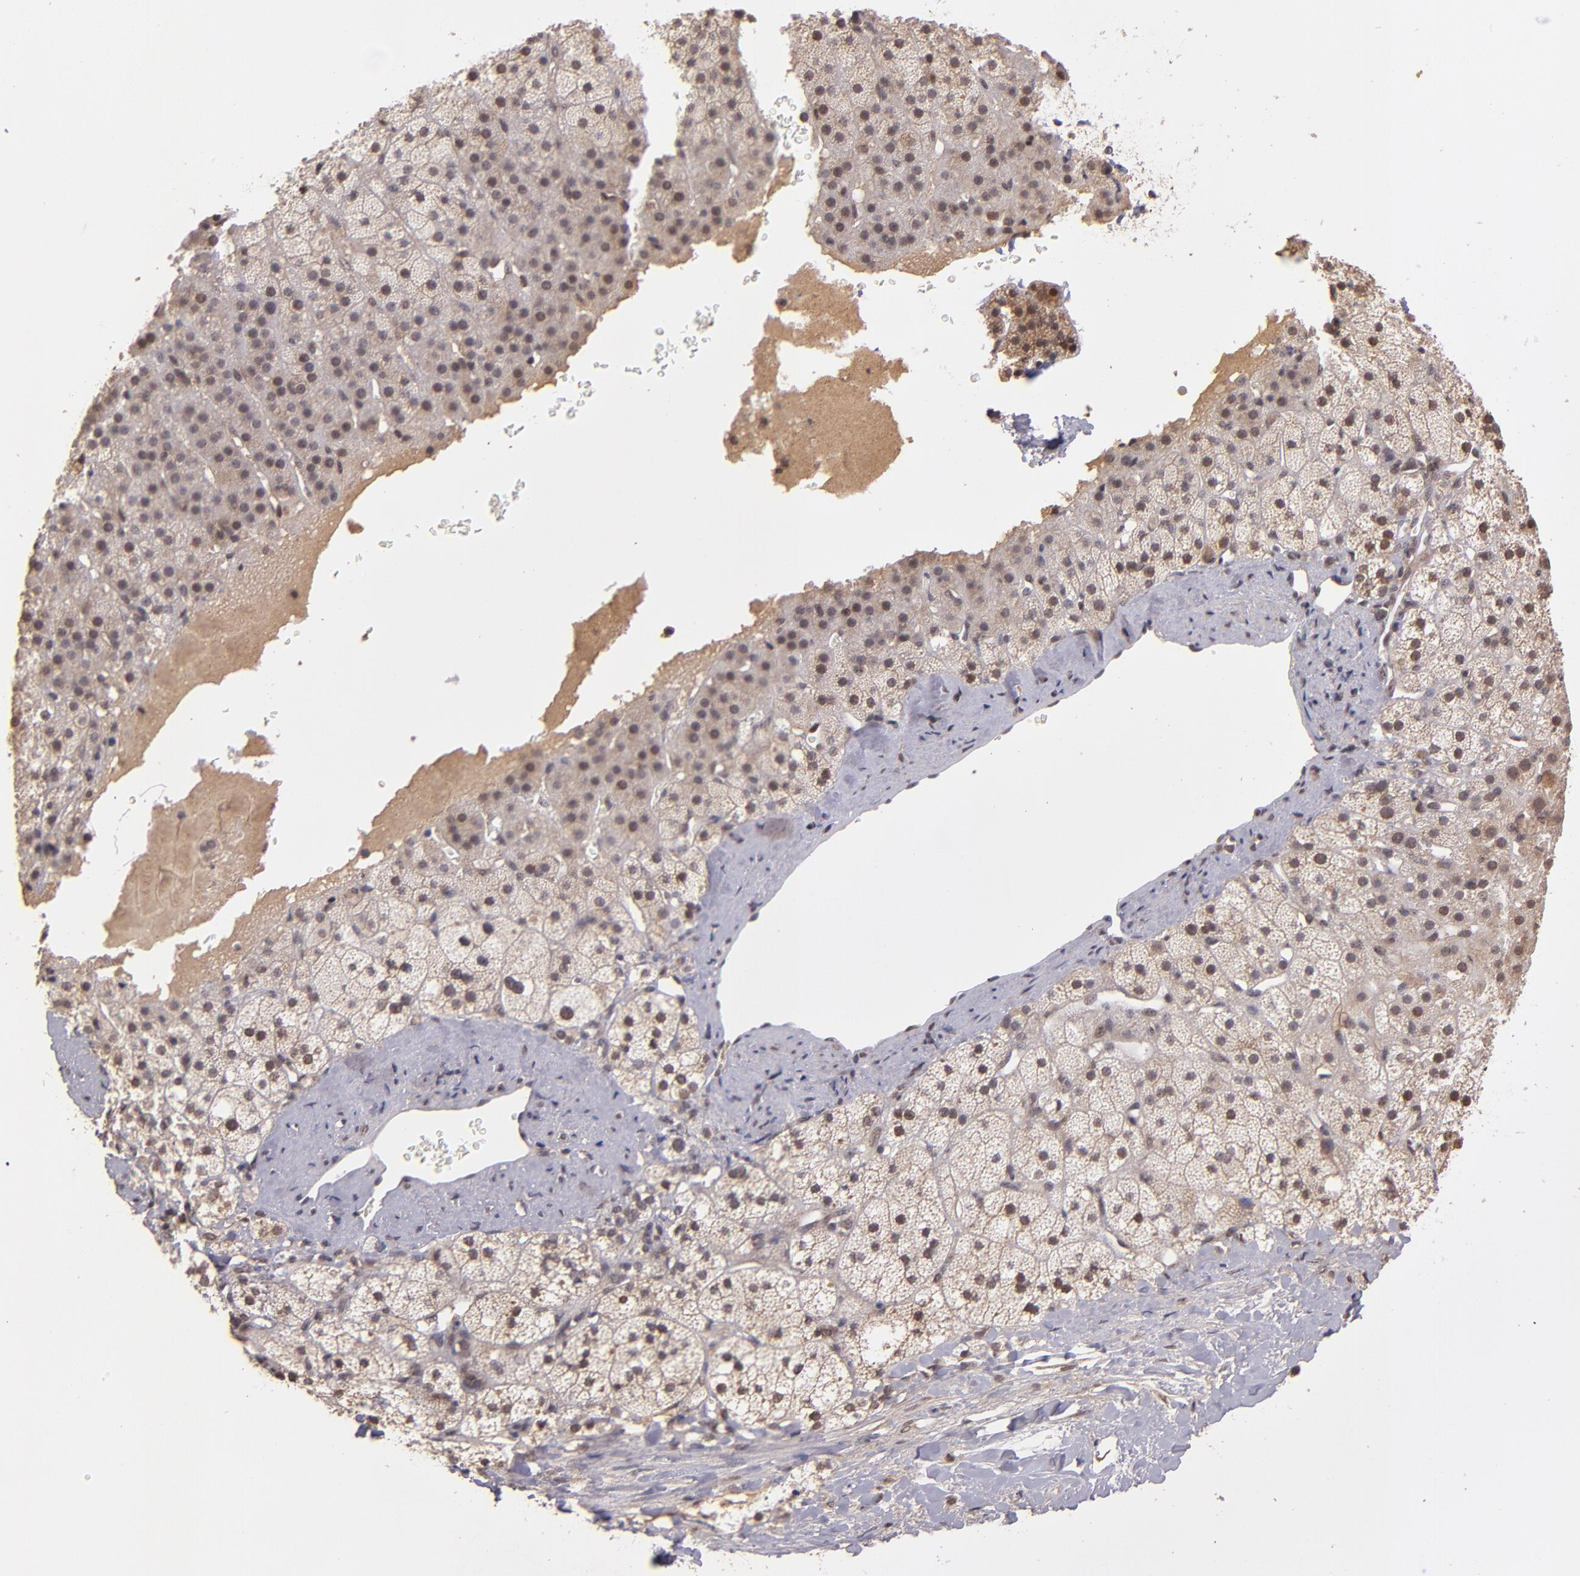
{"staining": {"intensity": "moderate", "quantity": ">75%", "location": "cytoplasmic/membranous,nuclear"}, "tissue": "adrenal gland", "cell_type": "Glandular cells", "image_type": "normal", "snomed": [{"axis": "morphology", "description": "Normal tissue, NOS"}, {"axis": "topography", "description": "Adrenal gland"}], "caption": "The micrograph exhibits staining of benign adrenal gland, revealing moderate cytoplasmic/membranous,nuclear protein positivity (brown color) within glandular cells. (Brightfield microscopy of DAB IHC at high magnification).", "gene": "ABHD12B", "patient": {"sex": "male", "age": 35}}